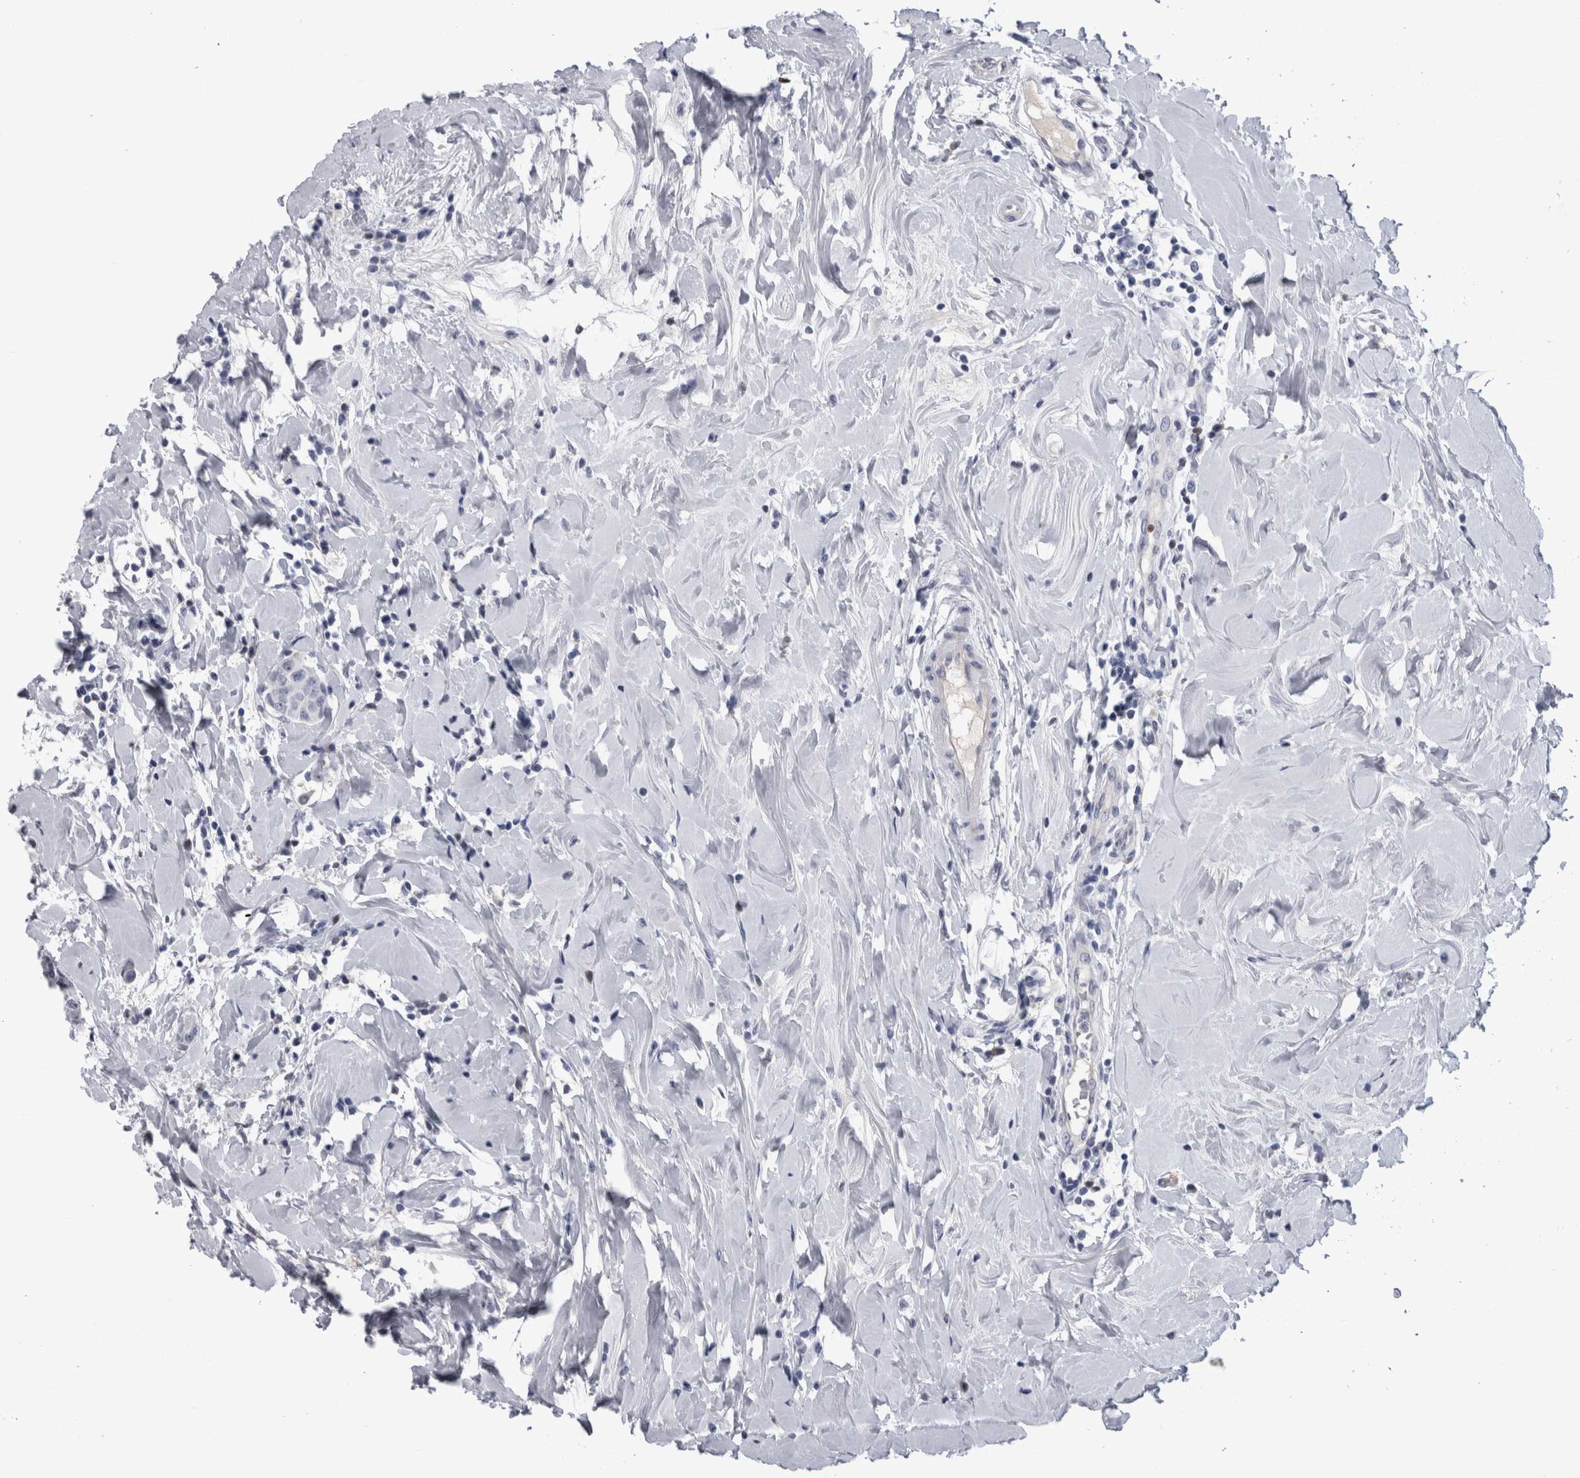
{"staining": {"intensity": "negative", "quantity": "none", "location": "none"}, "tissue": "breast cancer", "cell_type": "Tumor cells", "image_type": "cancer", "snomed": [{"axis": "morphology", "description": "Normal tissue, NOS"}, {"axis": "morphology", "description": "Duct carcinoma"}, {"axis": "topography", "description": "Breast"}], "caption": "A histopathology image of human infiltrating ductal carcinoma (breast) is negative for staining in tumor cells. Nuclei are stained in blue.", "gene": "PAX5", "patient": {"sex": "female", "age": 40}}